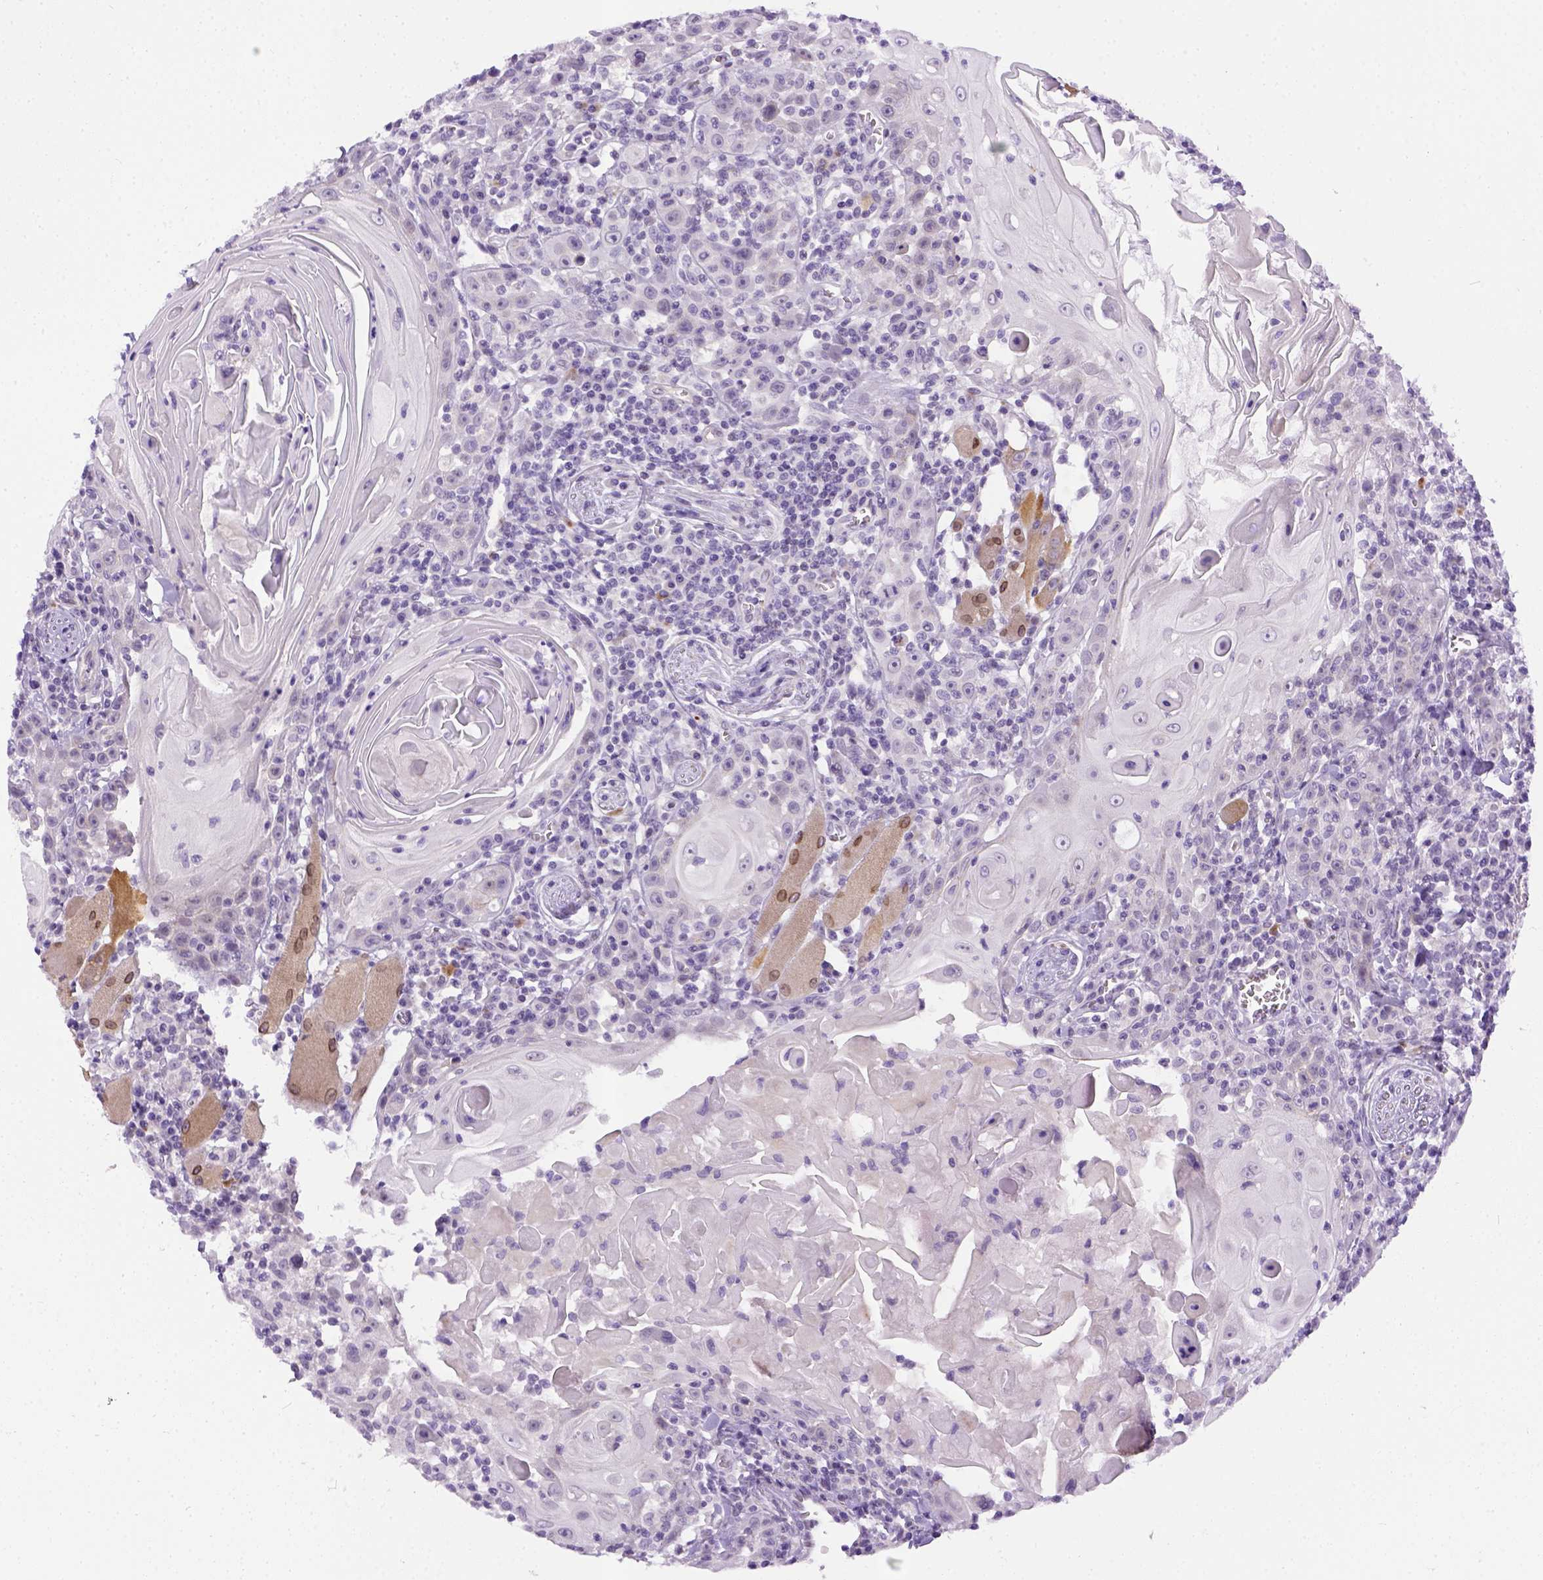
{"staining": {"intensity": "negative", "quantity": "none", "location": "none"}, "tissue": "head and neck cancer", "cell_type": "Tumor cells", "image_type": "cancer", "snomed": [{"axis": "morphology", "description": "Squamous cell carcinoma, NOS"}, {"axis": "topography", "description": "Head-Neck"}], "caption": "The image reveals no staining of tumor cells in head and neck cancer. (Brightfield microscopy of DAB (3,3'-diaminobenzidine) IHC at high magnification).", "gene": "FAM184B", "patient": {"sex": "male", "age": 52}}